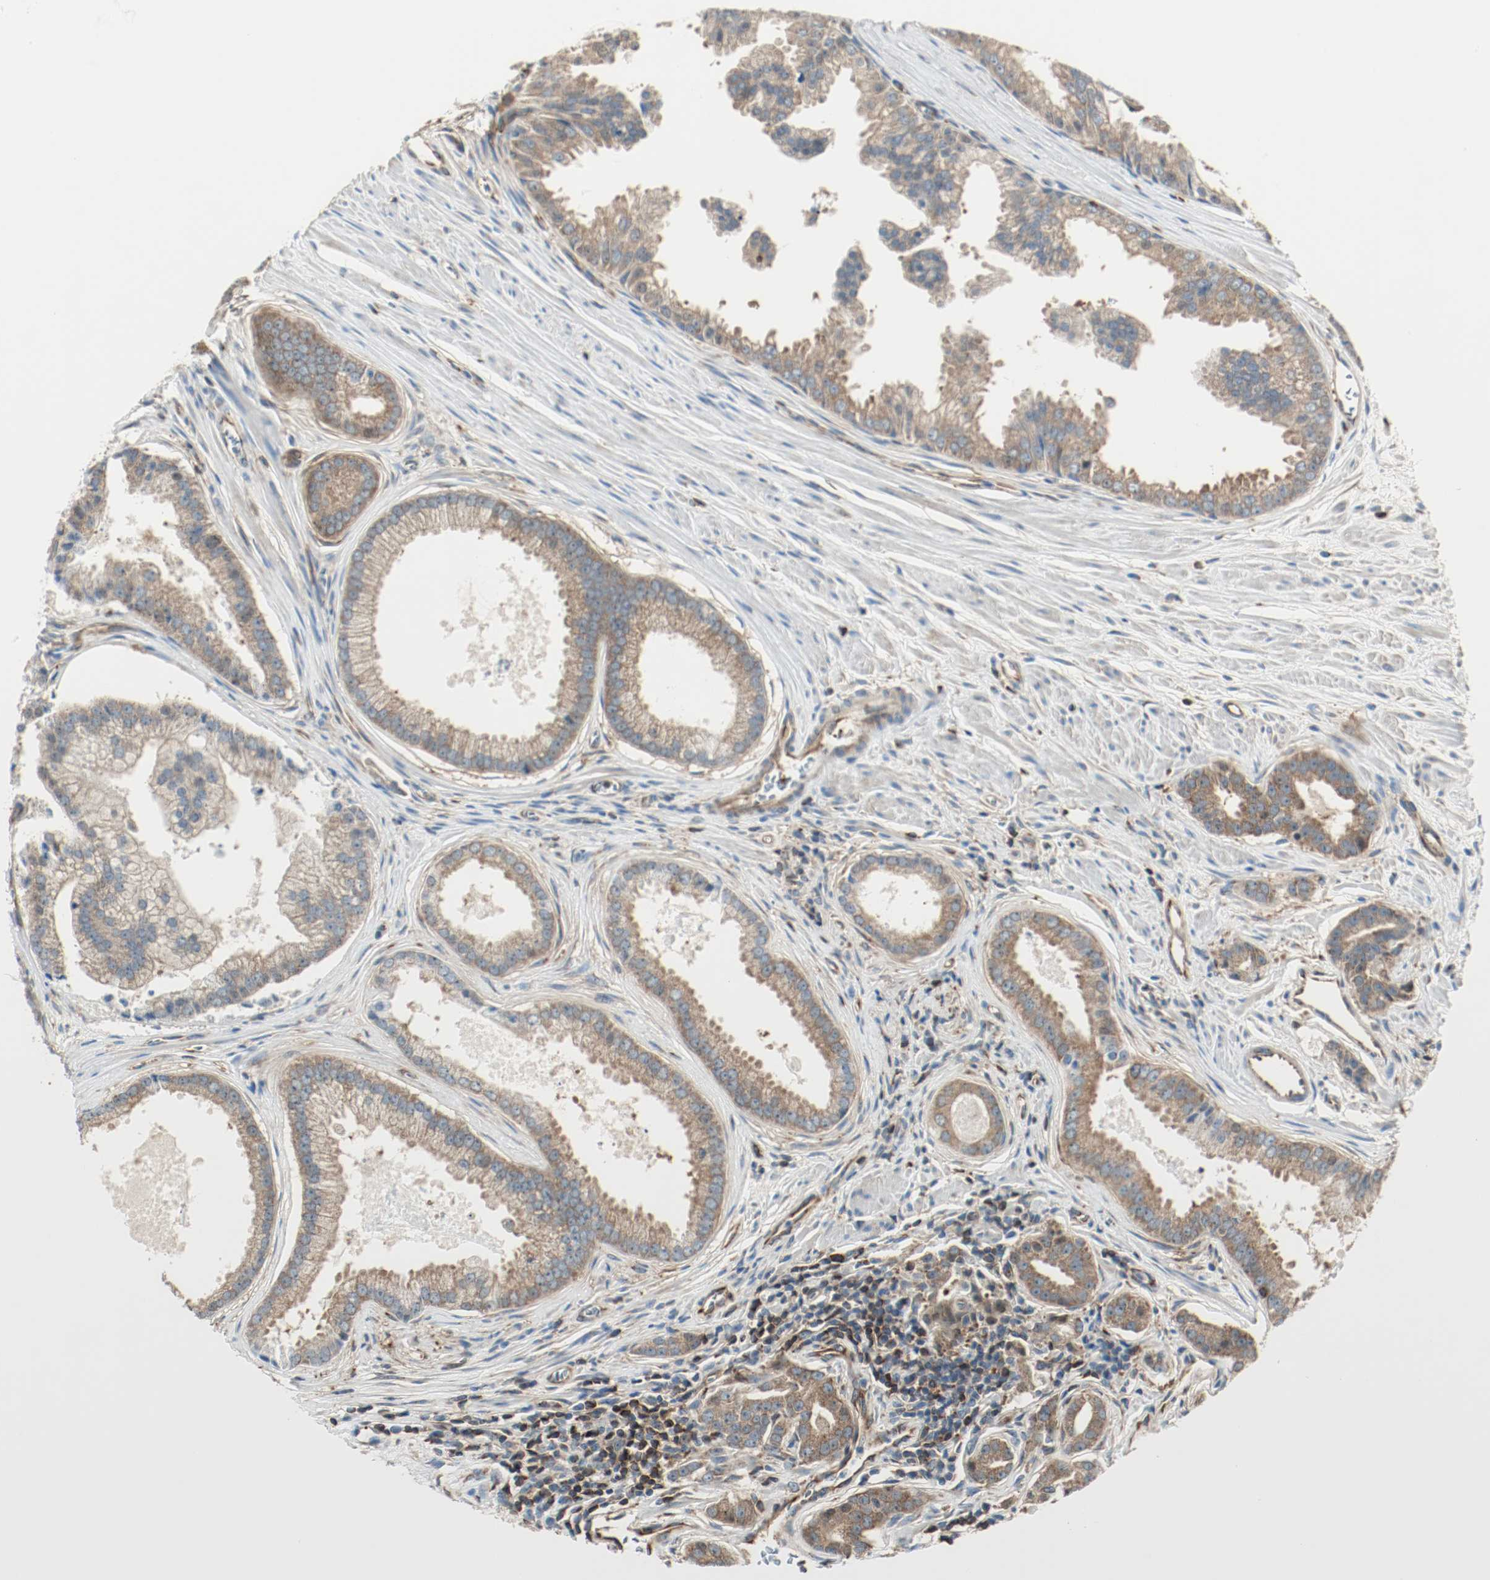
{"staining": {"intensity": "strong", "quantity": ">75%", "location": "cytoplasmic/membranous"}, "tissue": "prostate cancer", "cell_type": "Tumor cells", "image_type": "cancer", "snomed": [{"axis": "morphology", "description": "Adenocarcinoma, High grade"}, {"axis": "topography", "description": "Prostate"}], "caption": "Tumor cells show high levels of strong cytoplasmic/membranous staining in about >75% of cells in prostate cancer. The staining was performed using DAB (3,3'-diaminobenzidine) to visualize the protein expression in brown, while the nuclei were stained in blue with hematoxylin (Magnification: 20x).", "gene": "PLCG1", "patient": {"sex": "male", "age": 67}}